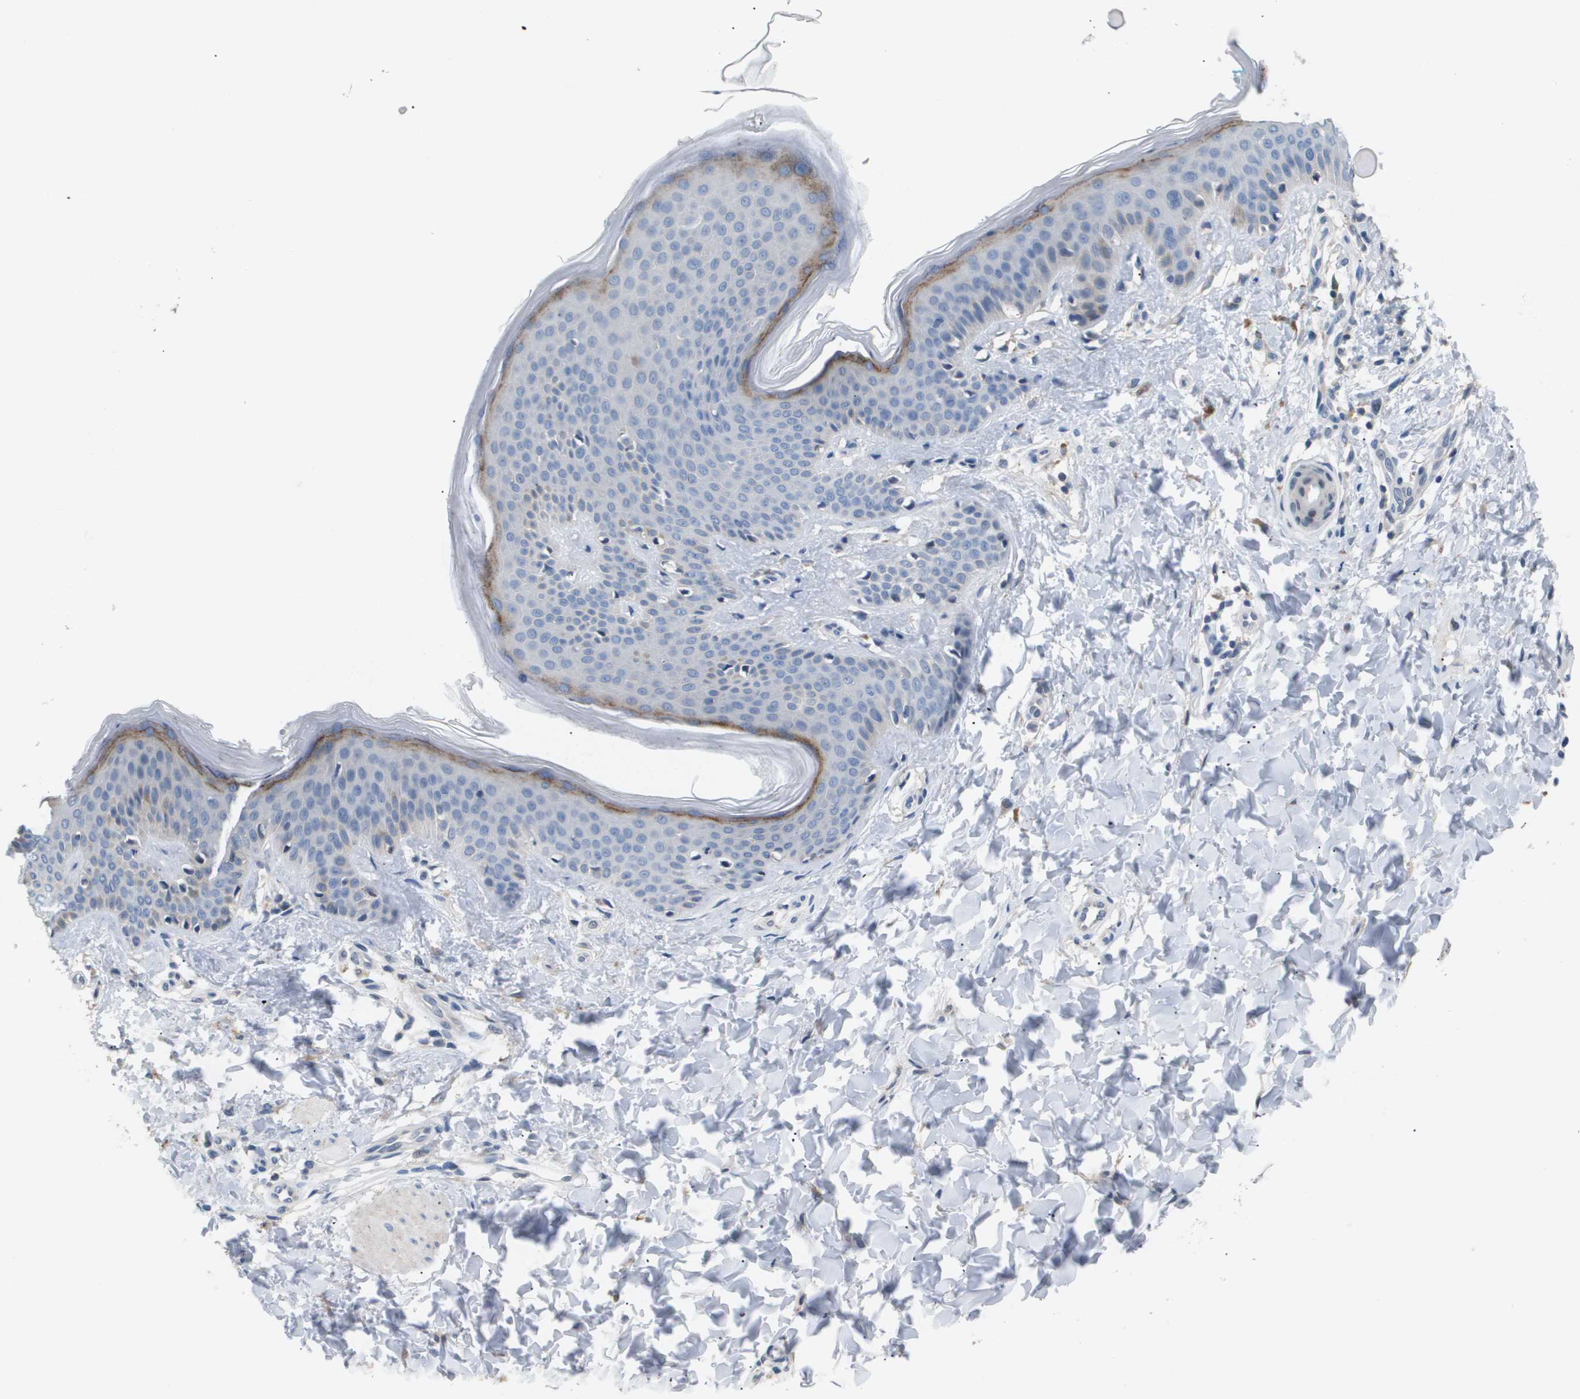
{"staining": {"intensity": "negative", "quantity": "none", "location": "none"}, "tissue": "skin", "cell_type": "Fibroblasts", "image_type": "normal", "snomed": [{"axis": "morphology", "description": "Normal tissue, NOS"}, {"axis": "topography", "description": "Skin"}], "caption": "This micrograph is of benign skin stained with IHC to label a protein in brown with the nuclei are counter-stained blue. There is no expression in fibroblasts.", "gene": "AKR1A1", "patient": {"sex": "female", "age": 17}}